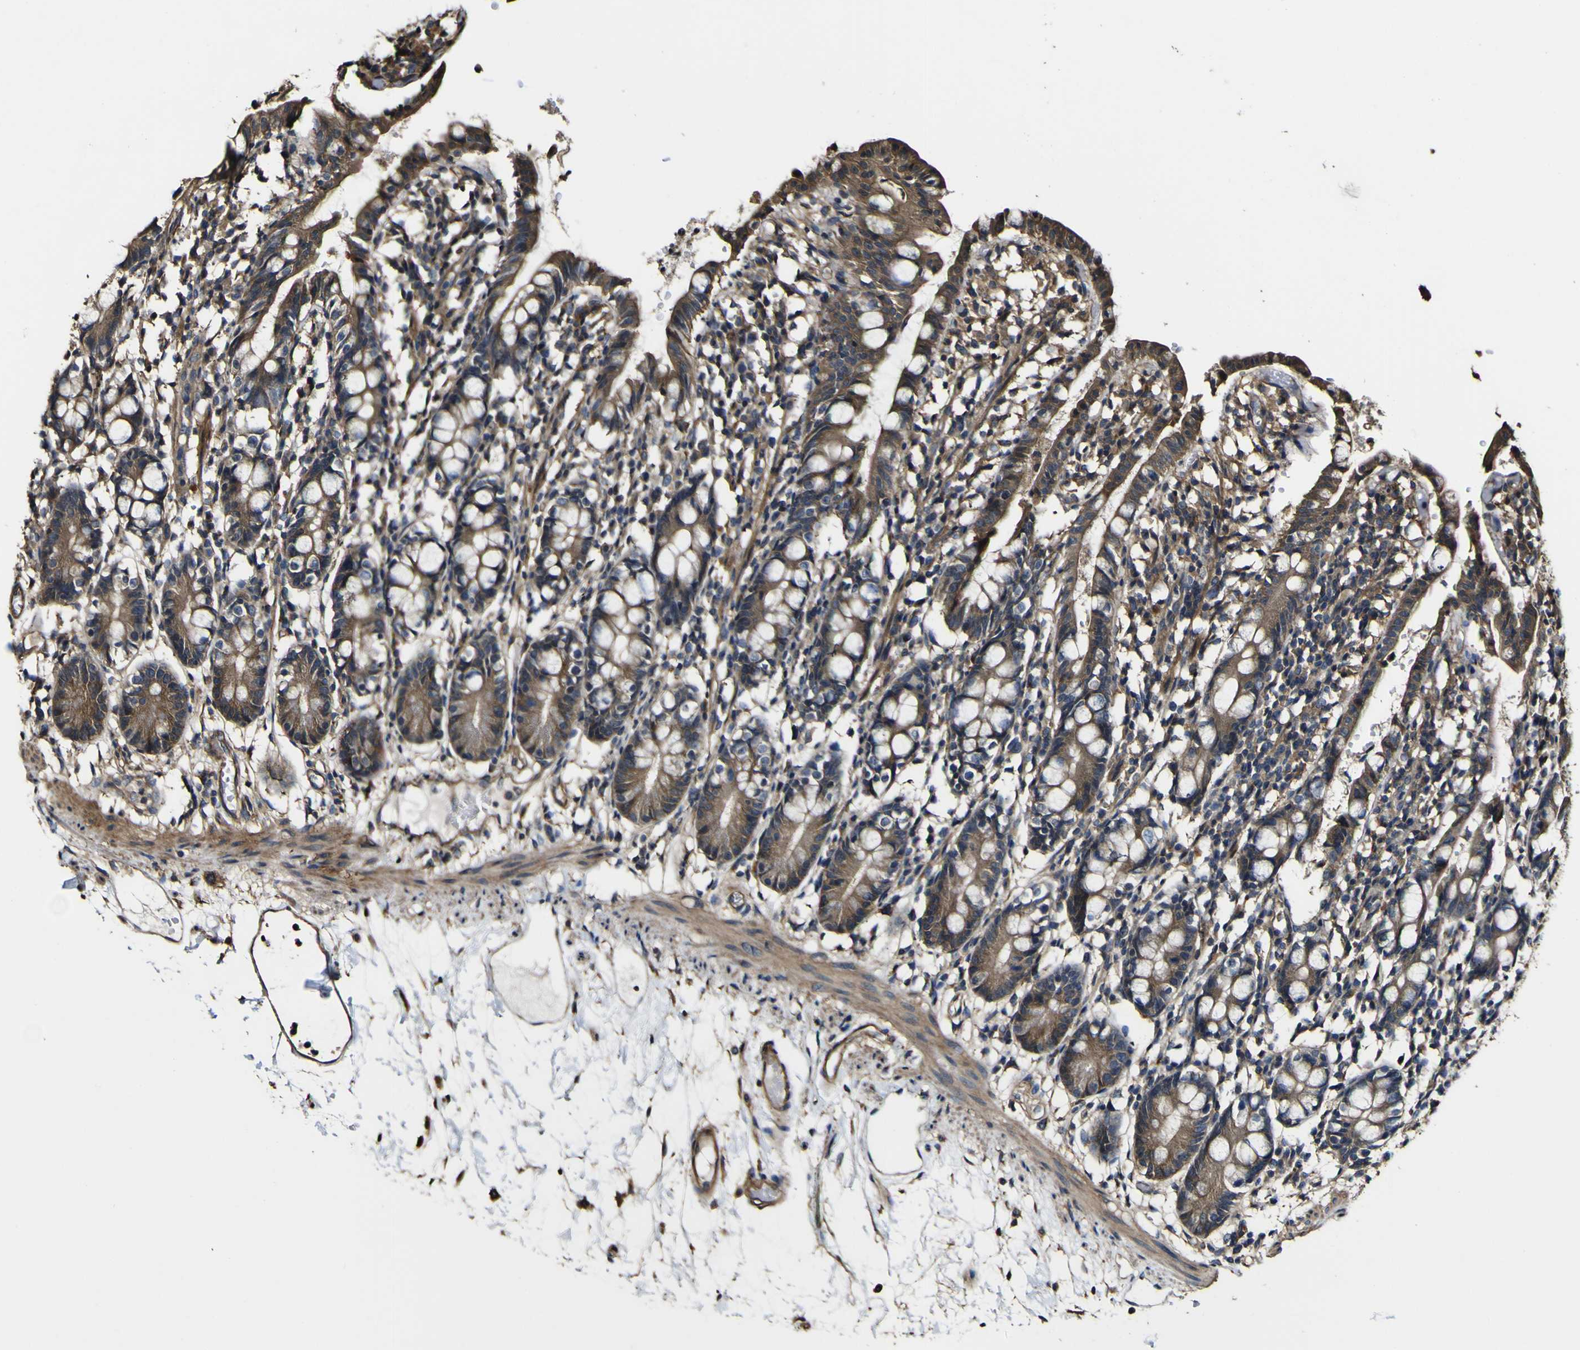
{"staining": {"intensity": "strong", "quantity": ">75%", "location": "cytoplasmic/membranous"}, "tissue": "small intestine", "cell_type": "Glandular cells", "image_type": "normal", "snomed": [{"axis": "morphology", "description": "Normal tissue, NOS"}, {"axis": "morphology", "description": "Cystadenocarcinoma, serous, Metastatic site"}, {"axis": "topography", "description": "Small intestine"}], "caption": "Immunohistochemistry (IHC) histopathology image of normal small intestine stained for a protein (brown), which exhibits high levels of strong cytoplasmic/membranous positivity in approximately >75% of glandular cells.", "gene": "NAALADL2", "patient": {"sex": "female", "age": 61}}